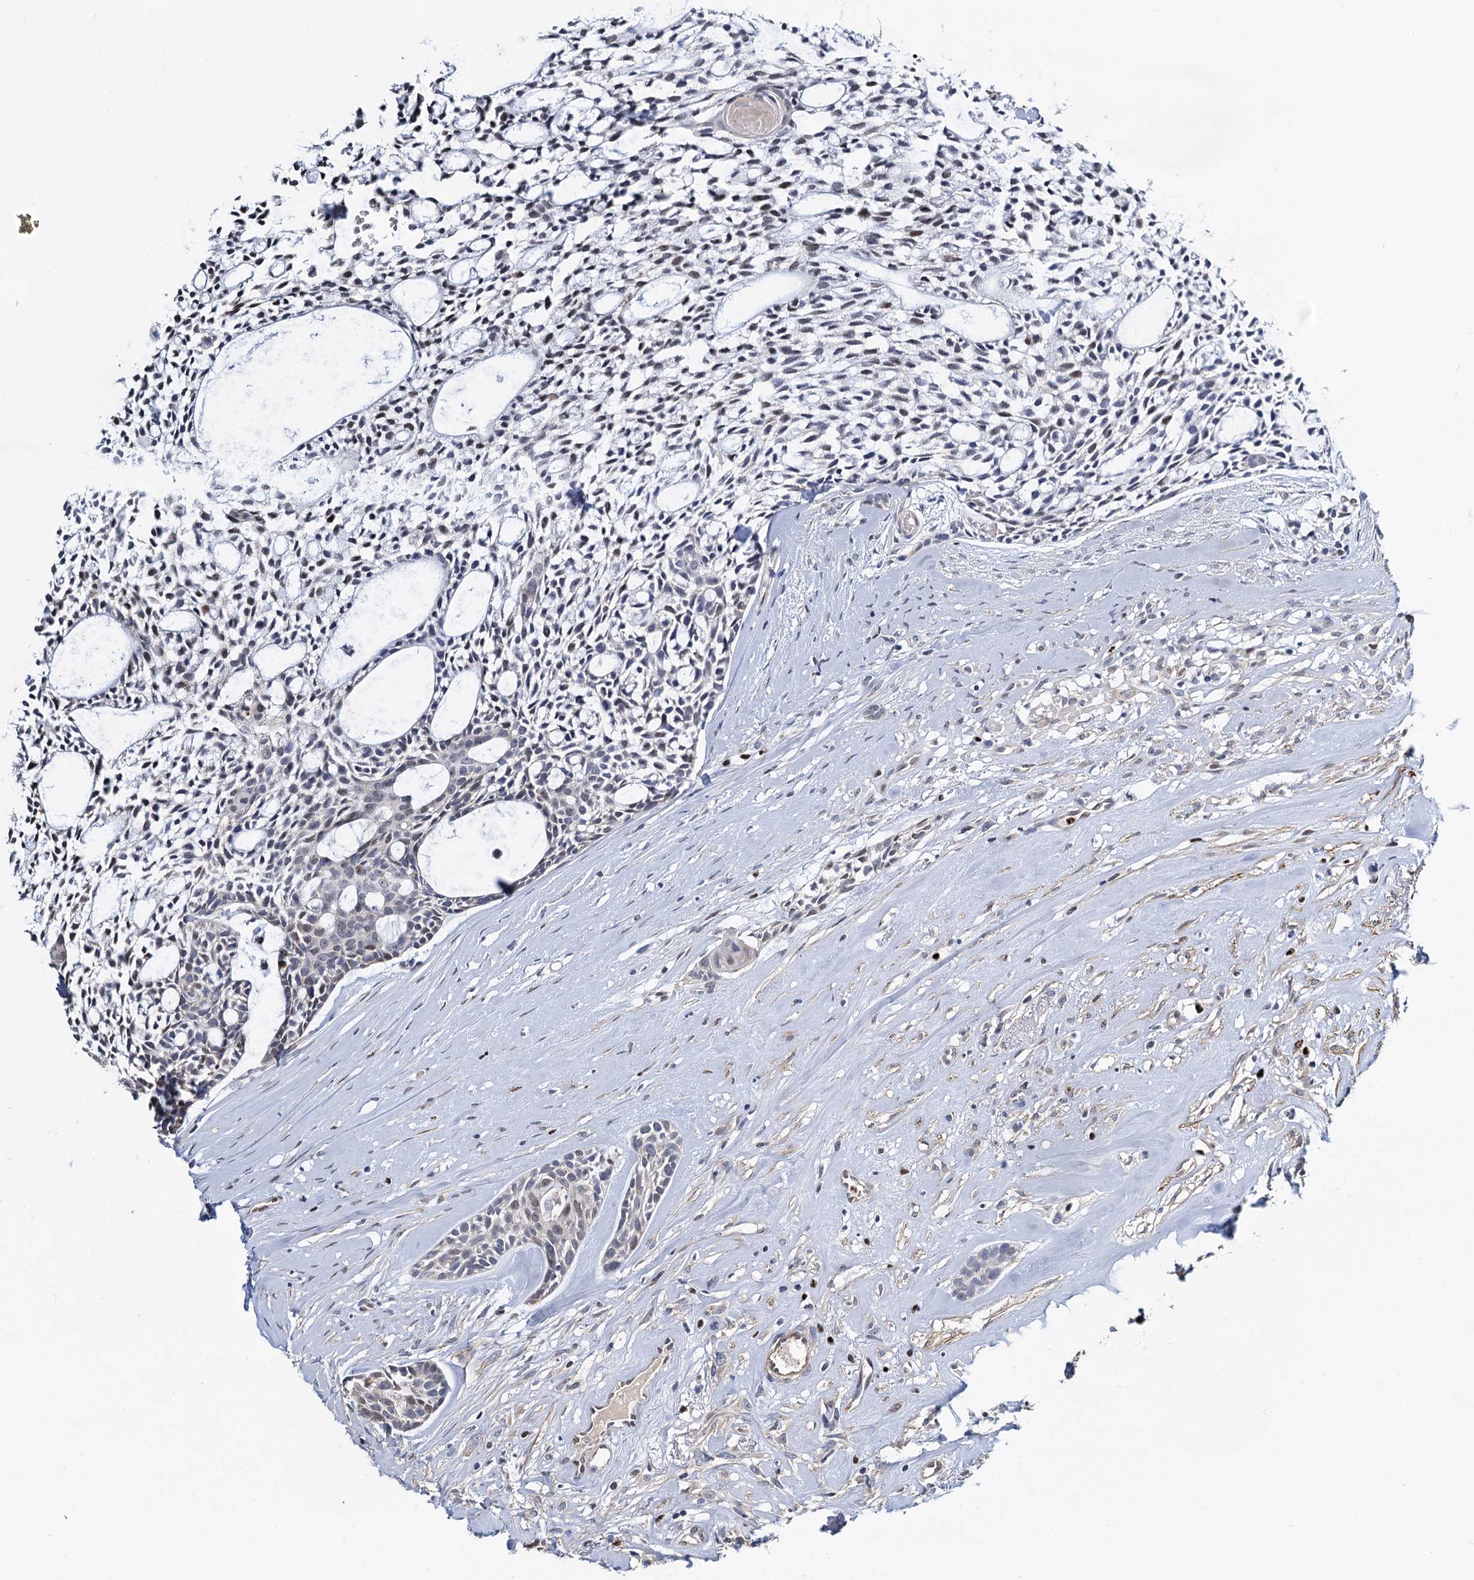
{"staining": {"intensity": "negative", "quantity": "none", "location": "none"}, "tissue": "head and neck cancer", "cell_type": "Tumor cells", "image_type": "cancer", "snomed": [{"axis": "morphology", "description": "Adenocarcinoma, NOS"}, {"axis": "topography", "description": "Subcutis"}, {"axis": "topography", "description": "Head-Neck"}], "caption": "This is an immunohistochemistry histopathology image of human head and neck cancer. There is no staining in tumor cells.", "gene": "ALKBH7", "patient": {"sex": "female", "age": 73}}